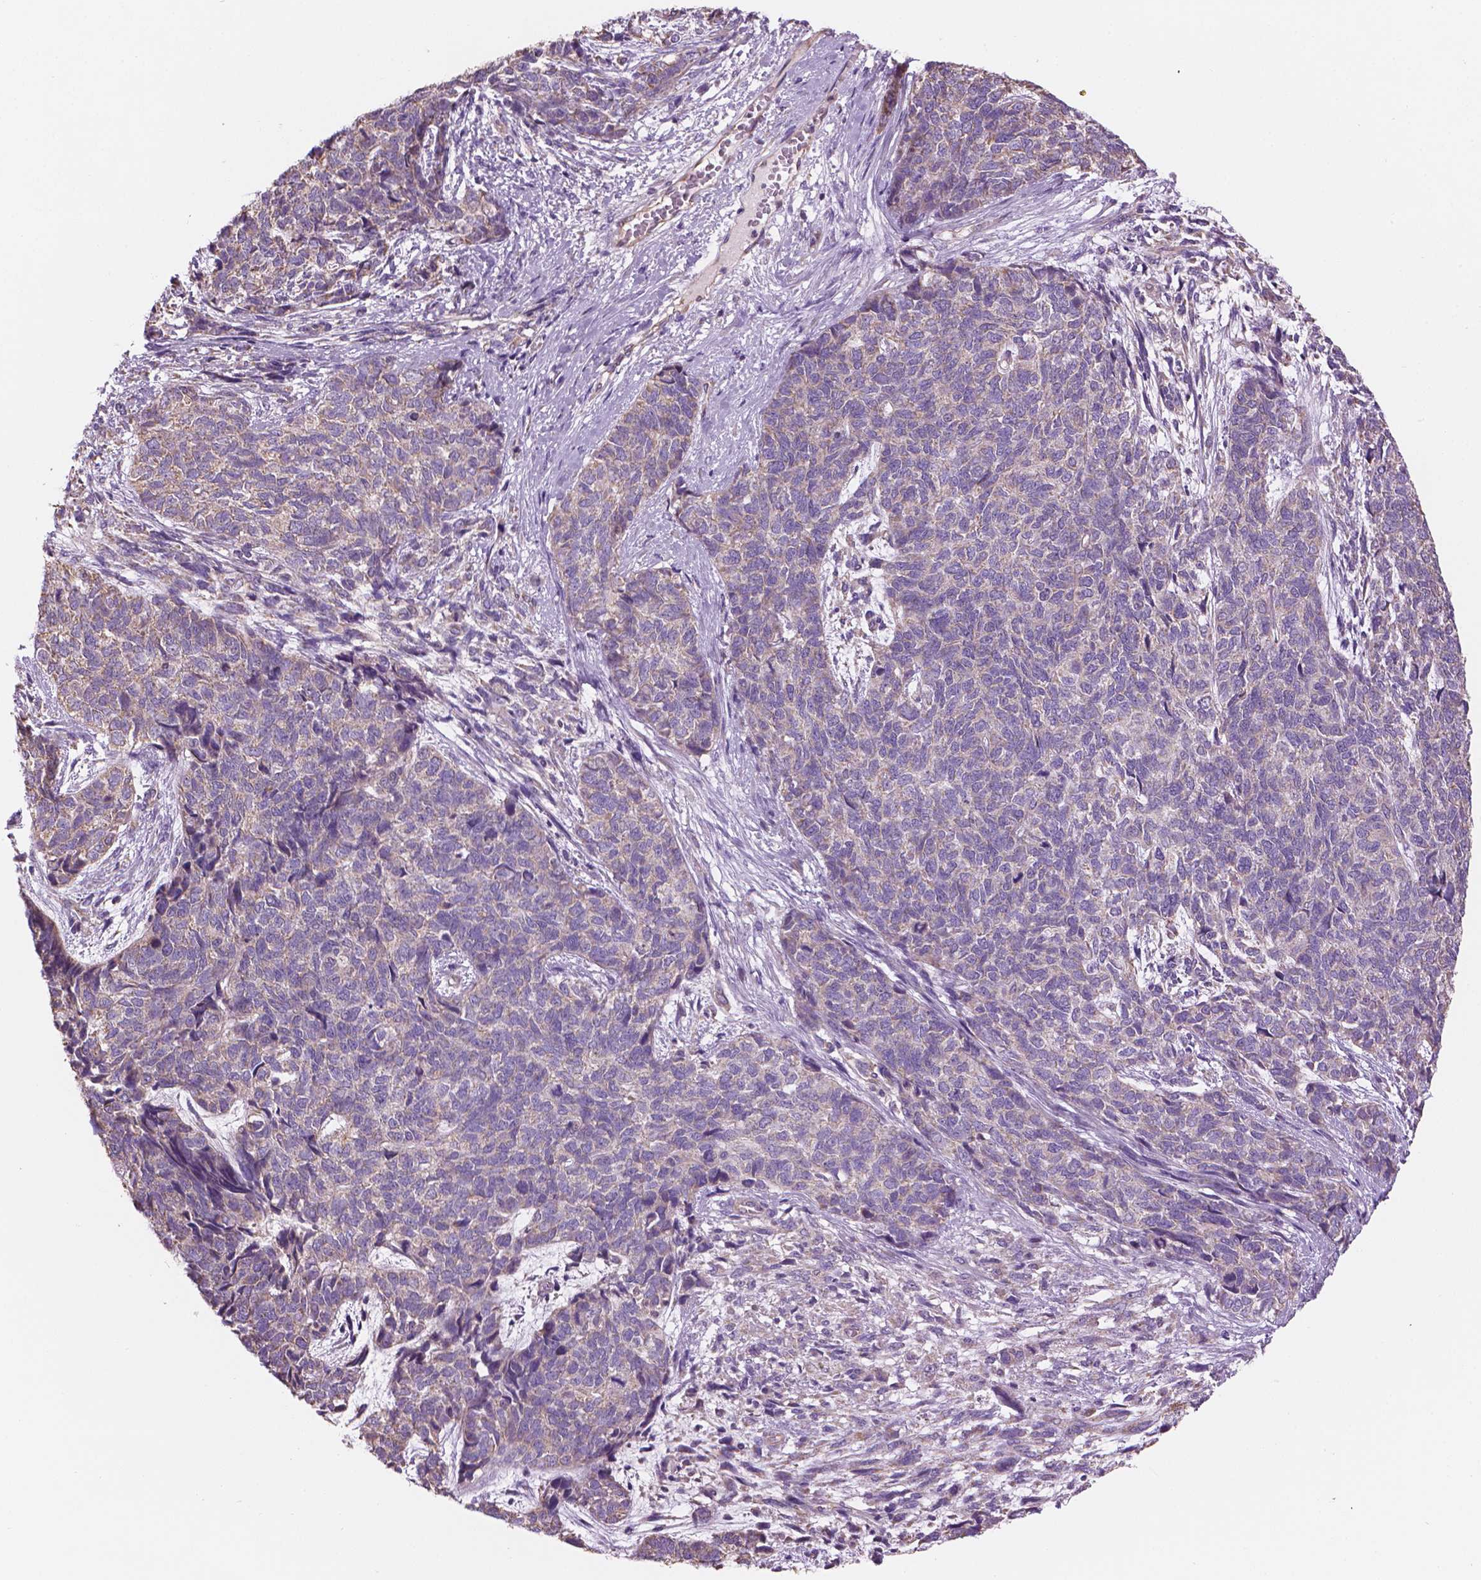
{"staining": {"intensity": "negative", "quantity": "none", "location": "none"}, "tissue": "cervical cancer", "cell_type": "Tumor cells", "image_type": "cancer", "snomed": [{"axis": "morphology", "description": "Squamous cell carcinoma, NOS"}, {"axis": "topography", "description": "Cervix"}], "caption": "Tumor cells show no significant protein staining in cervical cancer. (Immunohistochemistry (ihc), brightfield microscopy, high magnification).", "gene": "TTC29", "patient": {"sex": "female", "age": 63}}